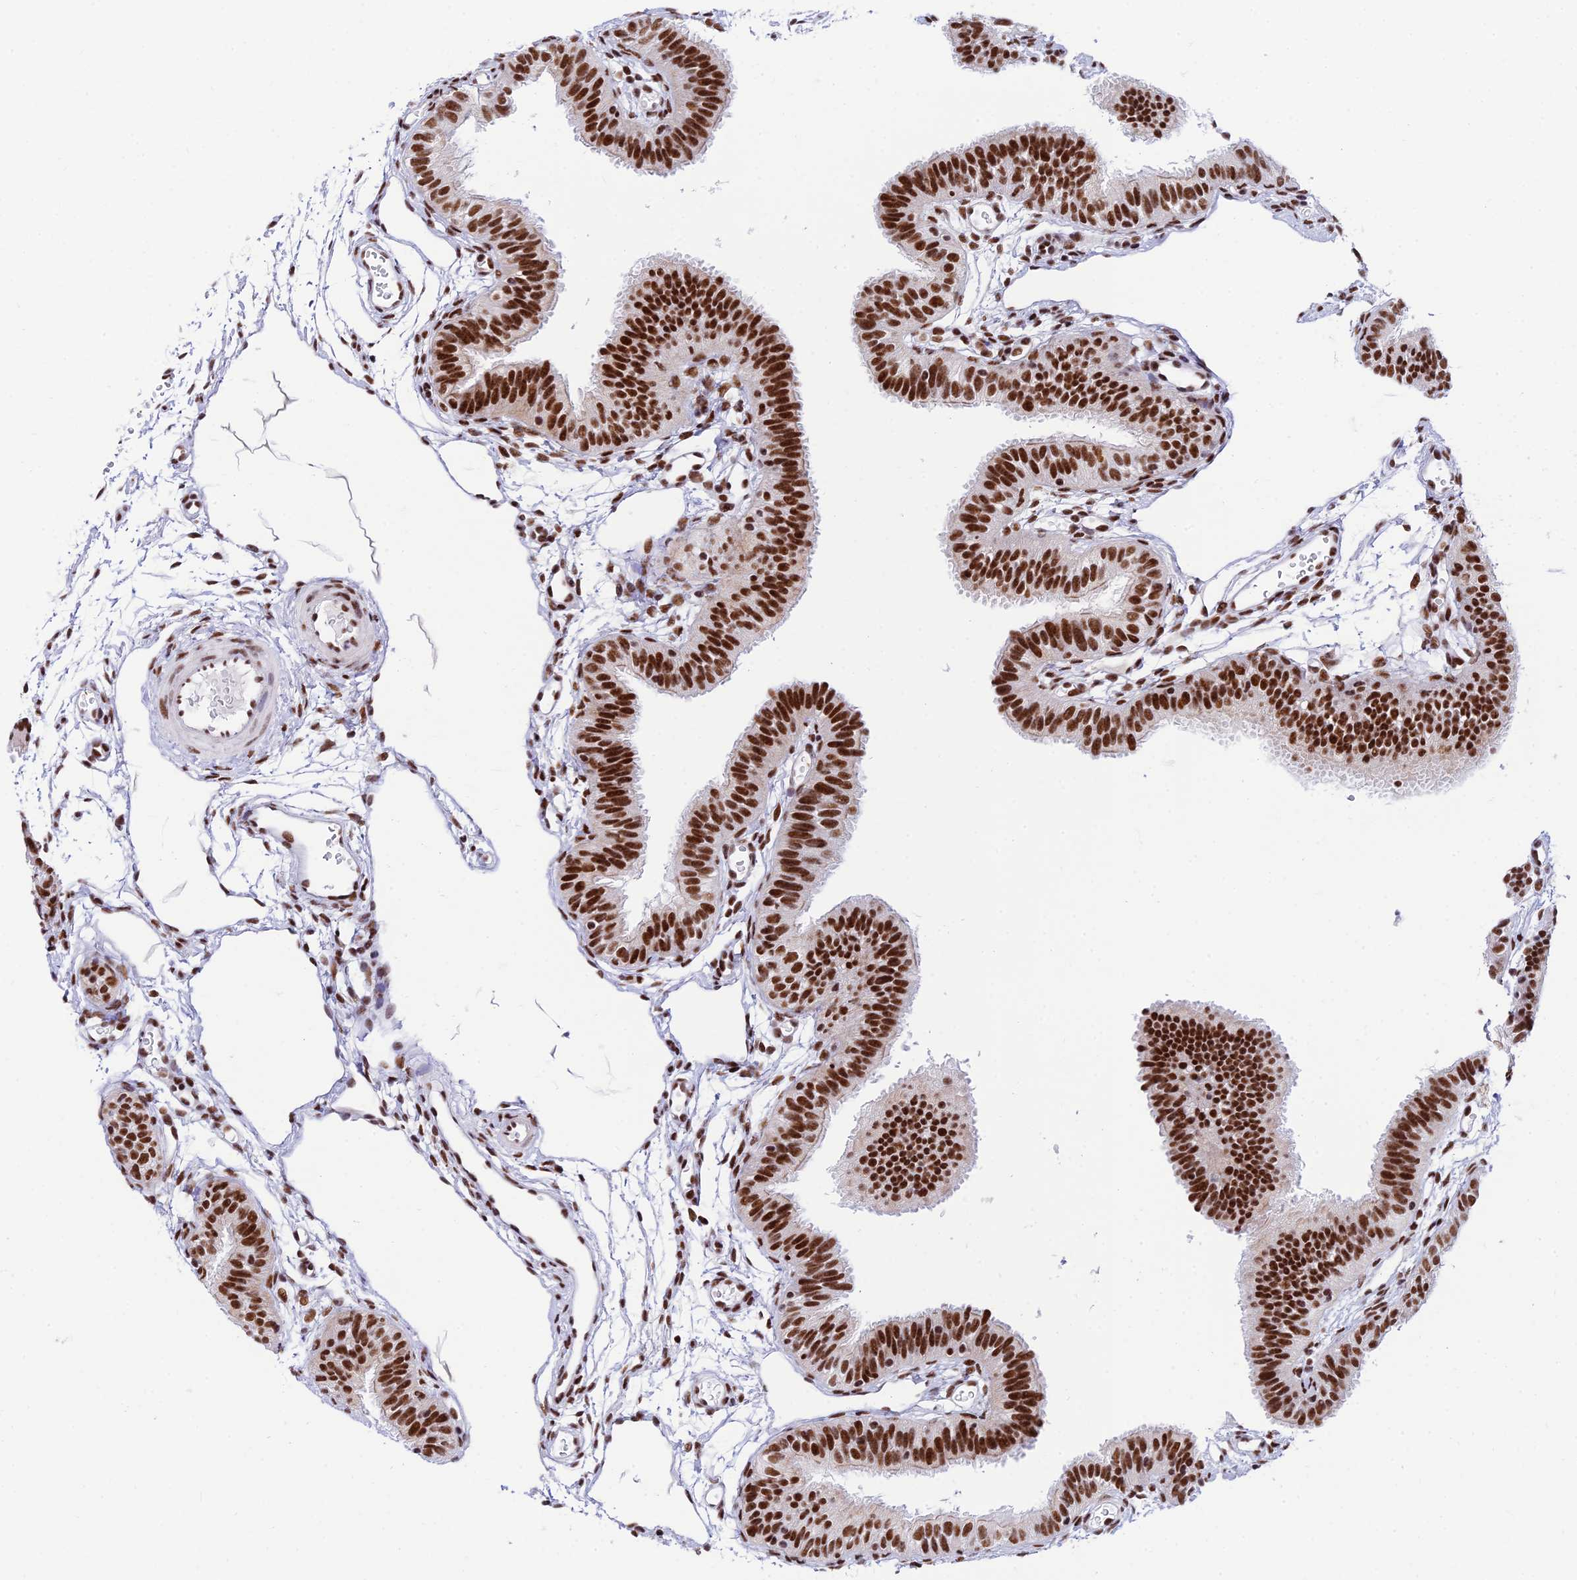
{"staining": {"intensity": "strong", "quantity": ">75%", "location": "nuclear"}, "tissue": "fallopian tube", "cell_type": "Glandular cells", "image_type": "normal", "snomed": [{"axis": "morphology", "description": "Normal tissue, NOS"}, {"axis": "topography", "description": "Fallopian tube"}], "caption": "Immunohistochemical staining of benign human fallopian tube exhibits strong nuclear protein positivity in approximately >75% of glandular cells.", "gene": "USP22", "patient": {"sex": "female", "age": 35}}